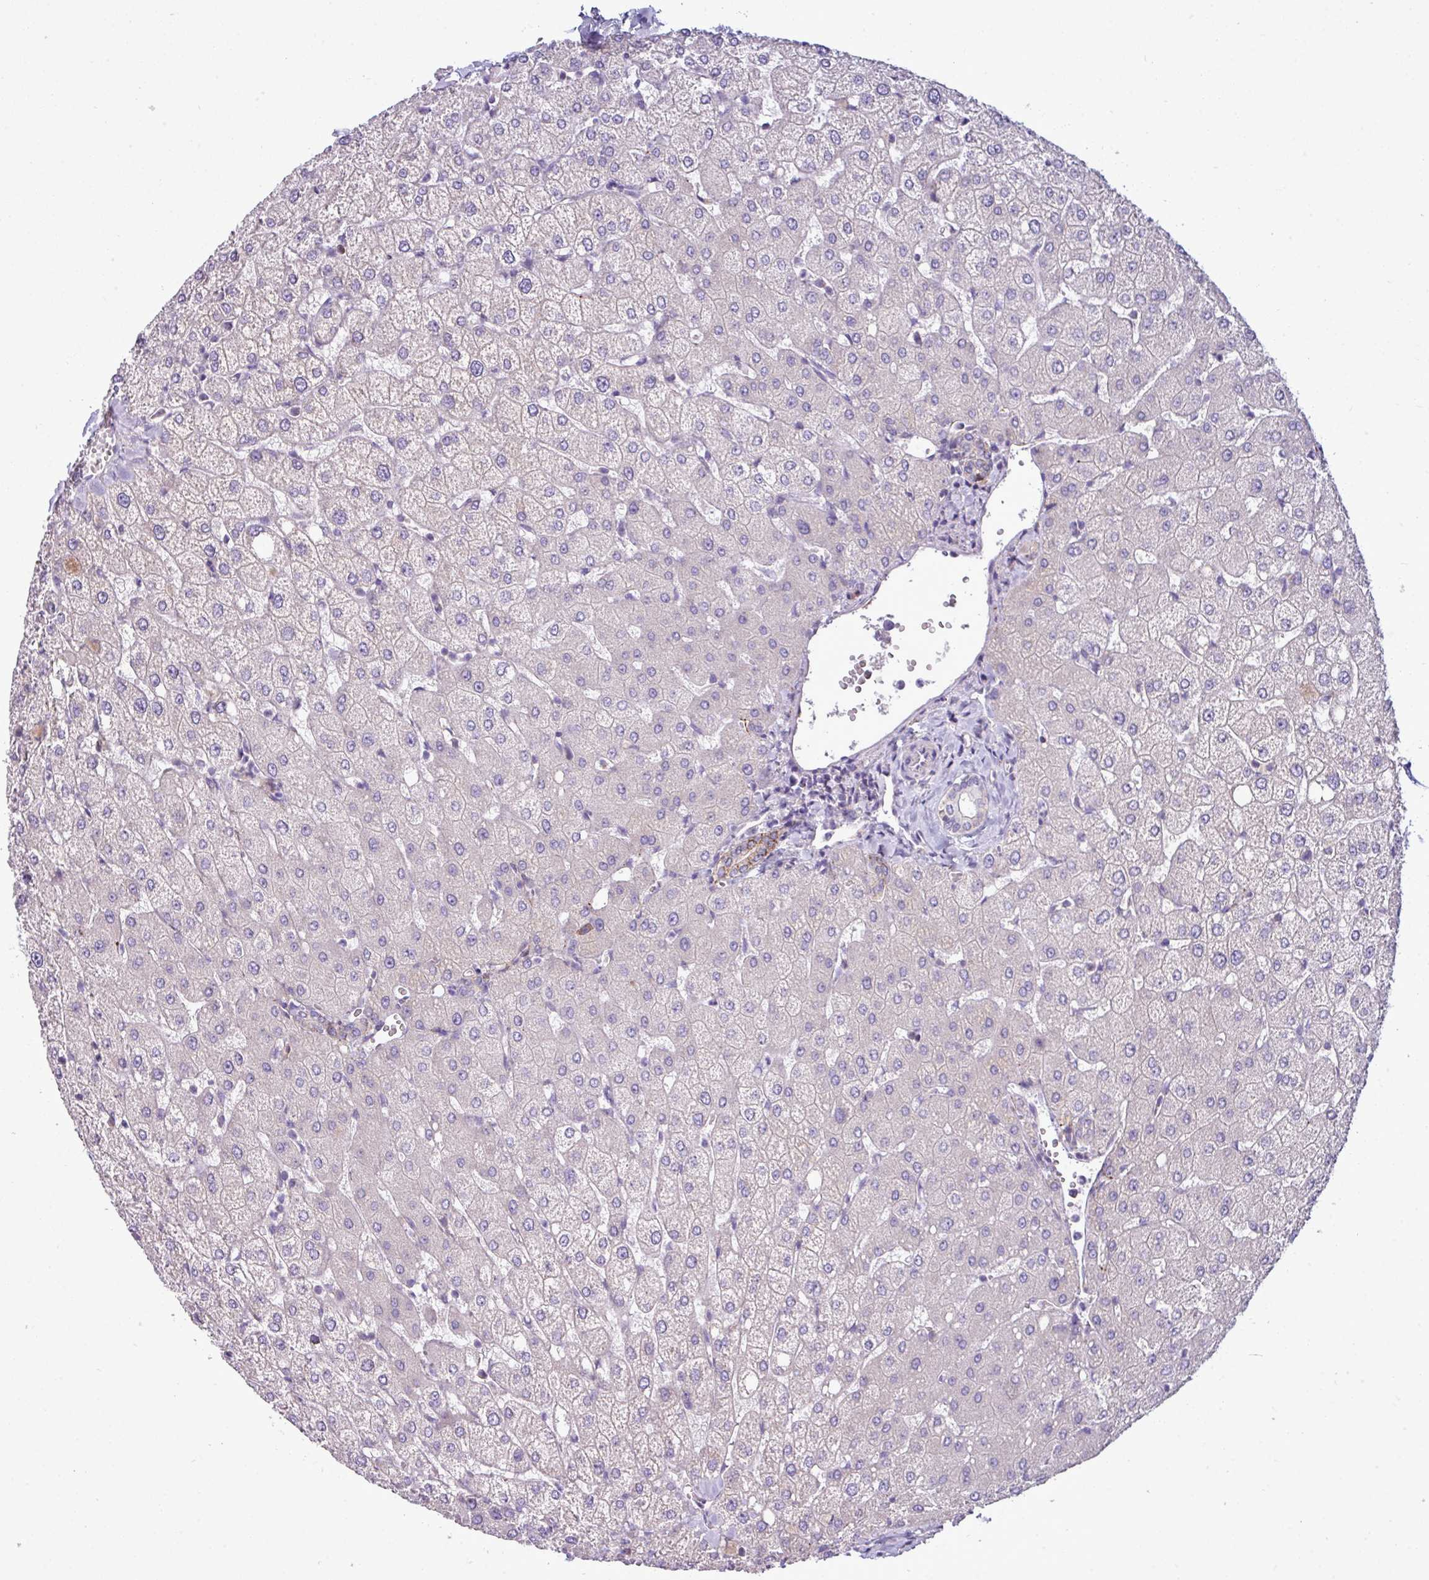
{"staining": {"intensity": "moderate", "quantity": "<25%", "location": "cytoplasmic/membranous"}, "tissue": "liver", "cell_type": "Cholangiocytes", "image_type": "normal", "snomed": [{"axis": "morphology", "description": "Normal tissue, NOS"}, {"axis": "topography", "description": "Liver"}], "caption": "Liver stained for a protein exhibits moderate cytoplasmic/membranous positivity in cholangiocytes. (brown staining indicates protein expression, while blue staining denotes nuclei).", "gene": "AGAP4", "patient": {"sex": "female", "age": 54}}